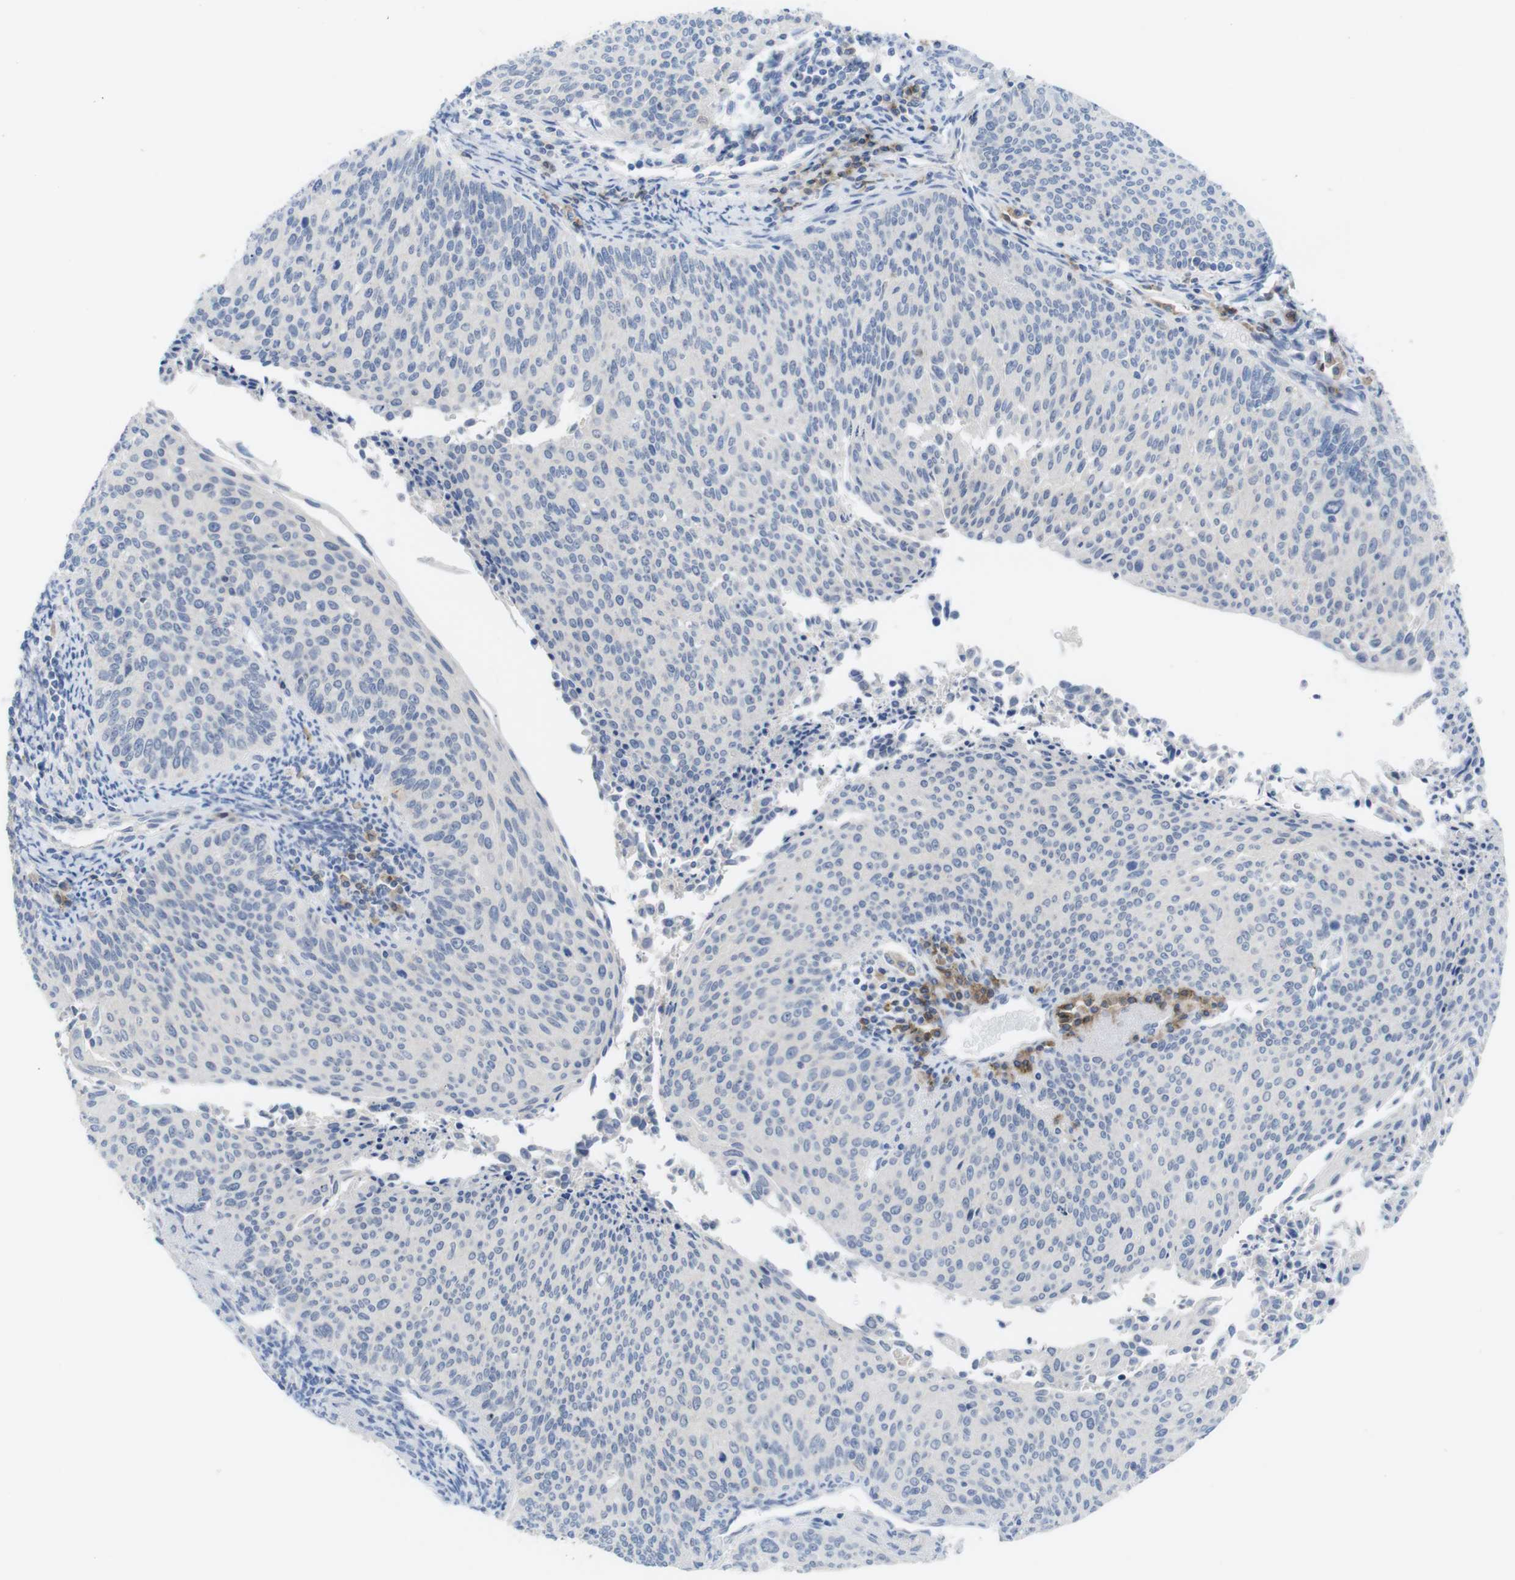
{"staining": {"intensity": "negative", "quantity": "none", "location": "none"}, "tissue": "cervical cancer", "cell_type": "Tumor cells", "image_type": "cancer", "snomed": [{"axis": "morphology", "description": "Squamous cell carcinoma, NOS"}, {"axis": "topography", "description": "Cervix"}], "caption": "An immunohistochemistry (IHC) image of cervical cancer (squamous cell carcinoma) is shown. There is no staining in tumor cells of cervical cancer (squamous cell carcinoma). (DAB immunohistochemistry (IHC) visualized using brightfield microscopy, high magnification).", "gene": "SLAMF7", "patient": {"sex": "female", "age": 55}}